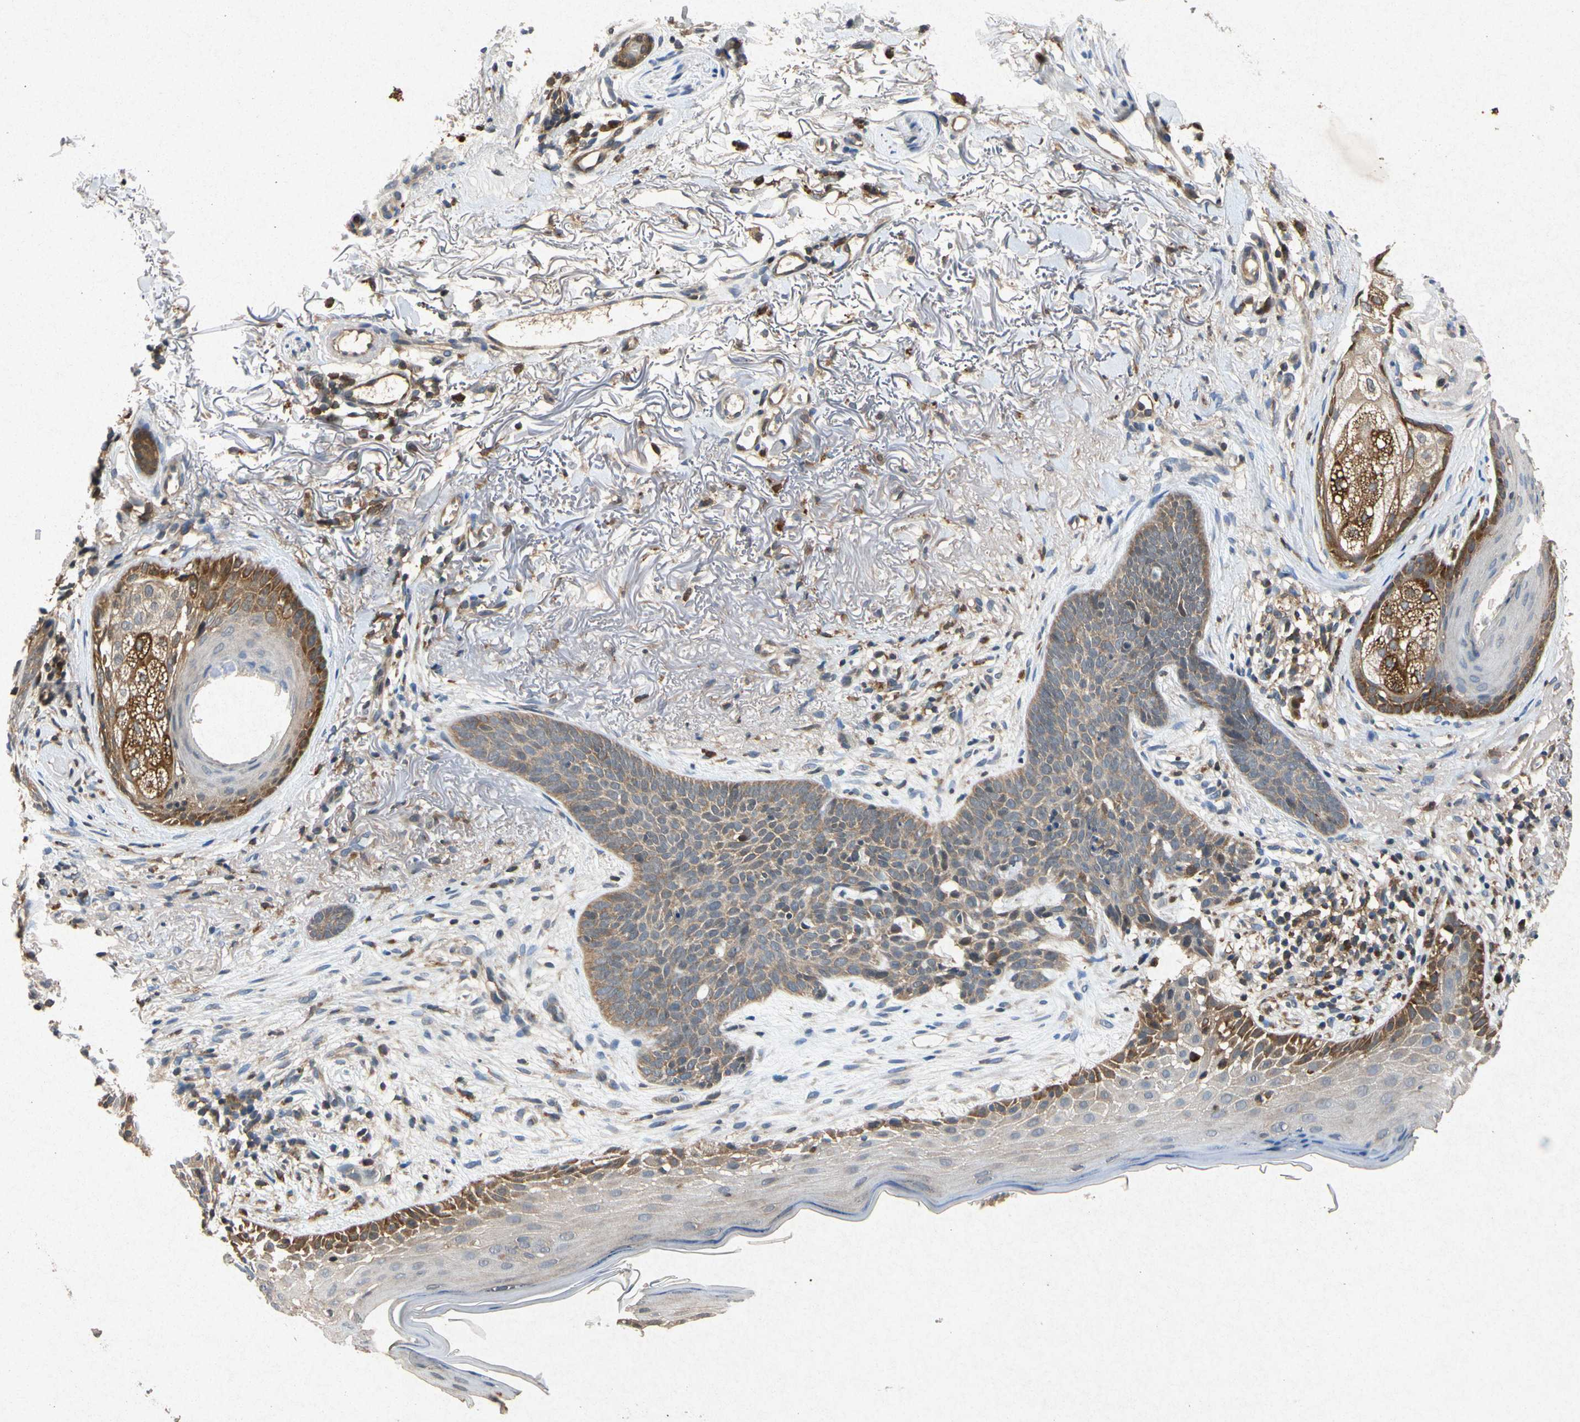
{"staining": {"intensity": "weak", "quantity": ">75%", "location": "cytoplasmic/membranous"}, "tissue": "skin cancer", "cell_type": "Tumor cells", "image_type": "cancer", "snomed": [{"axis": "morphology", "description": "Normal tissue, NOS"}, {"axis": "morphology", "description": "Basal cell carcinoma"}, {"axis": "topography", "description": "Skin"}], "caption": "Immunohistochemical staining of human skin cancer reveals low levels of weak cytoplasmic/membranous expression in about >75% of tumor cells.", "gene": "RPS6KA1", "patient": {"sex": "female", "age": 70}}